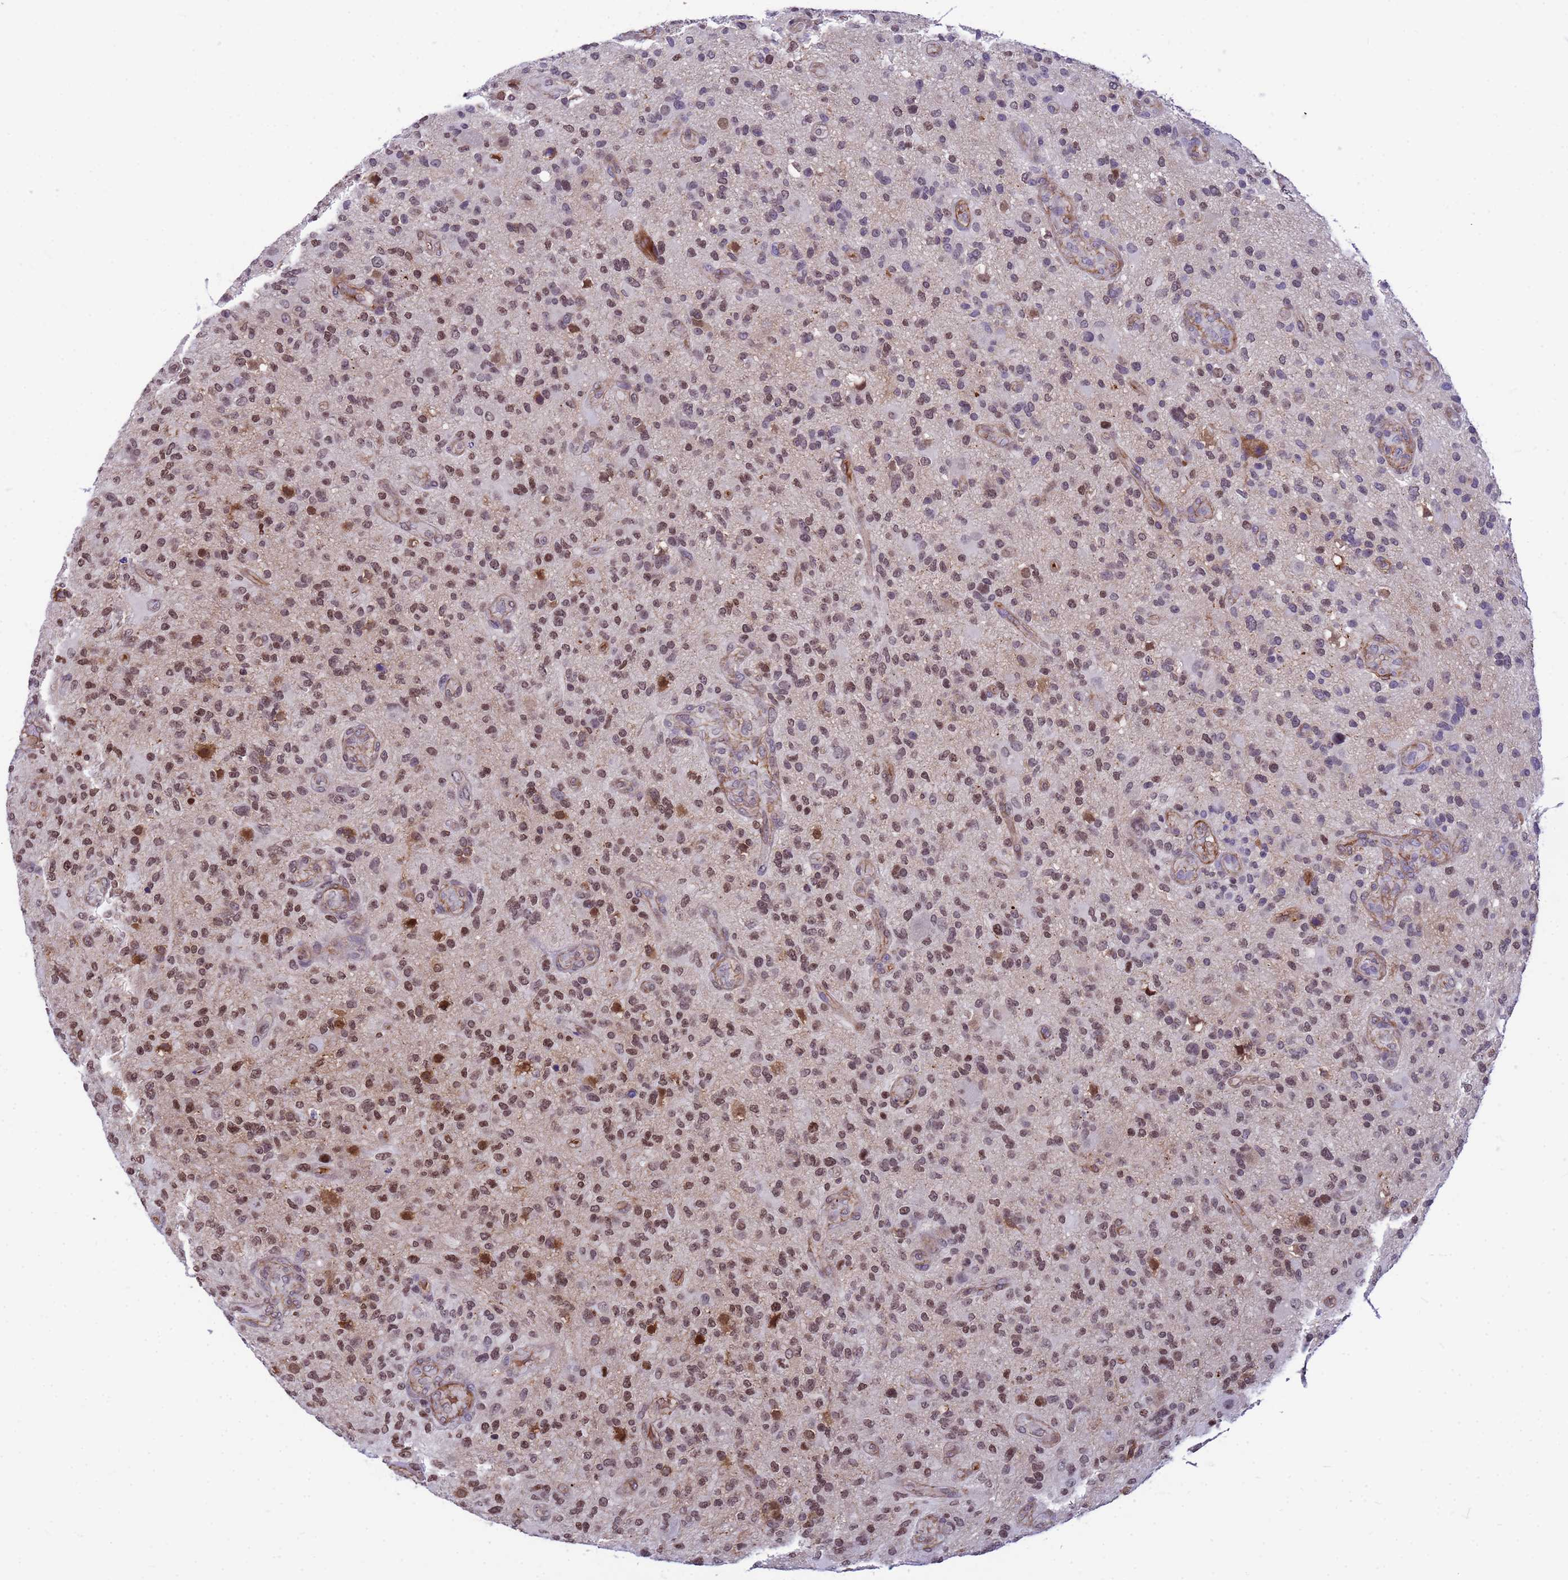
{"staining": {"intensity": "moderate", "quantity": ">75%", "location": "nuclear"}, "tissue": "glioma", "cell_type": "Tumor cells", "image_type": "cancer", "snomed": [{"axis": "morphology", "description": "Glioma, malignant, High grade"}, {"axis": "topography", "description": "Brain"}], "caption": "Glioma stained for a protein displays moderate nuclear positivity in tumor cells. The protein is stained brown, and the nuclei are stained in blue (DAB IHC with brightfield microscopy, high magnification).", "gene": "ORM1", "patient": {"sex": "male", "age": 47}}